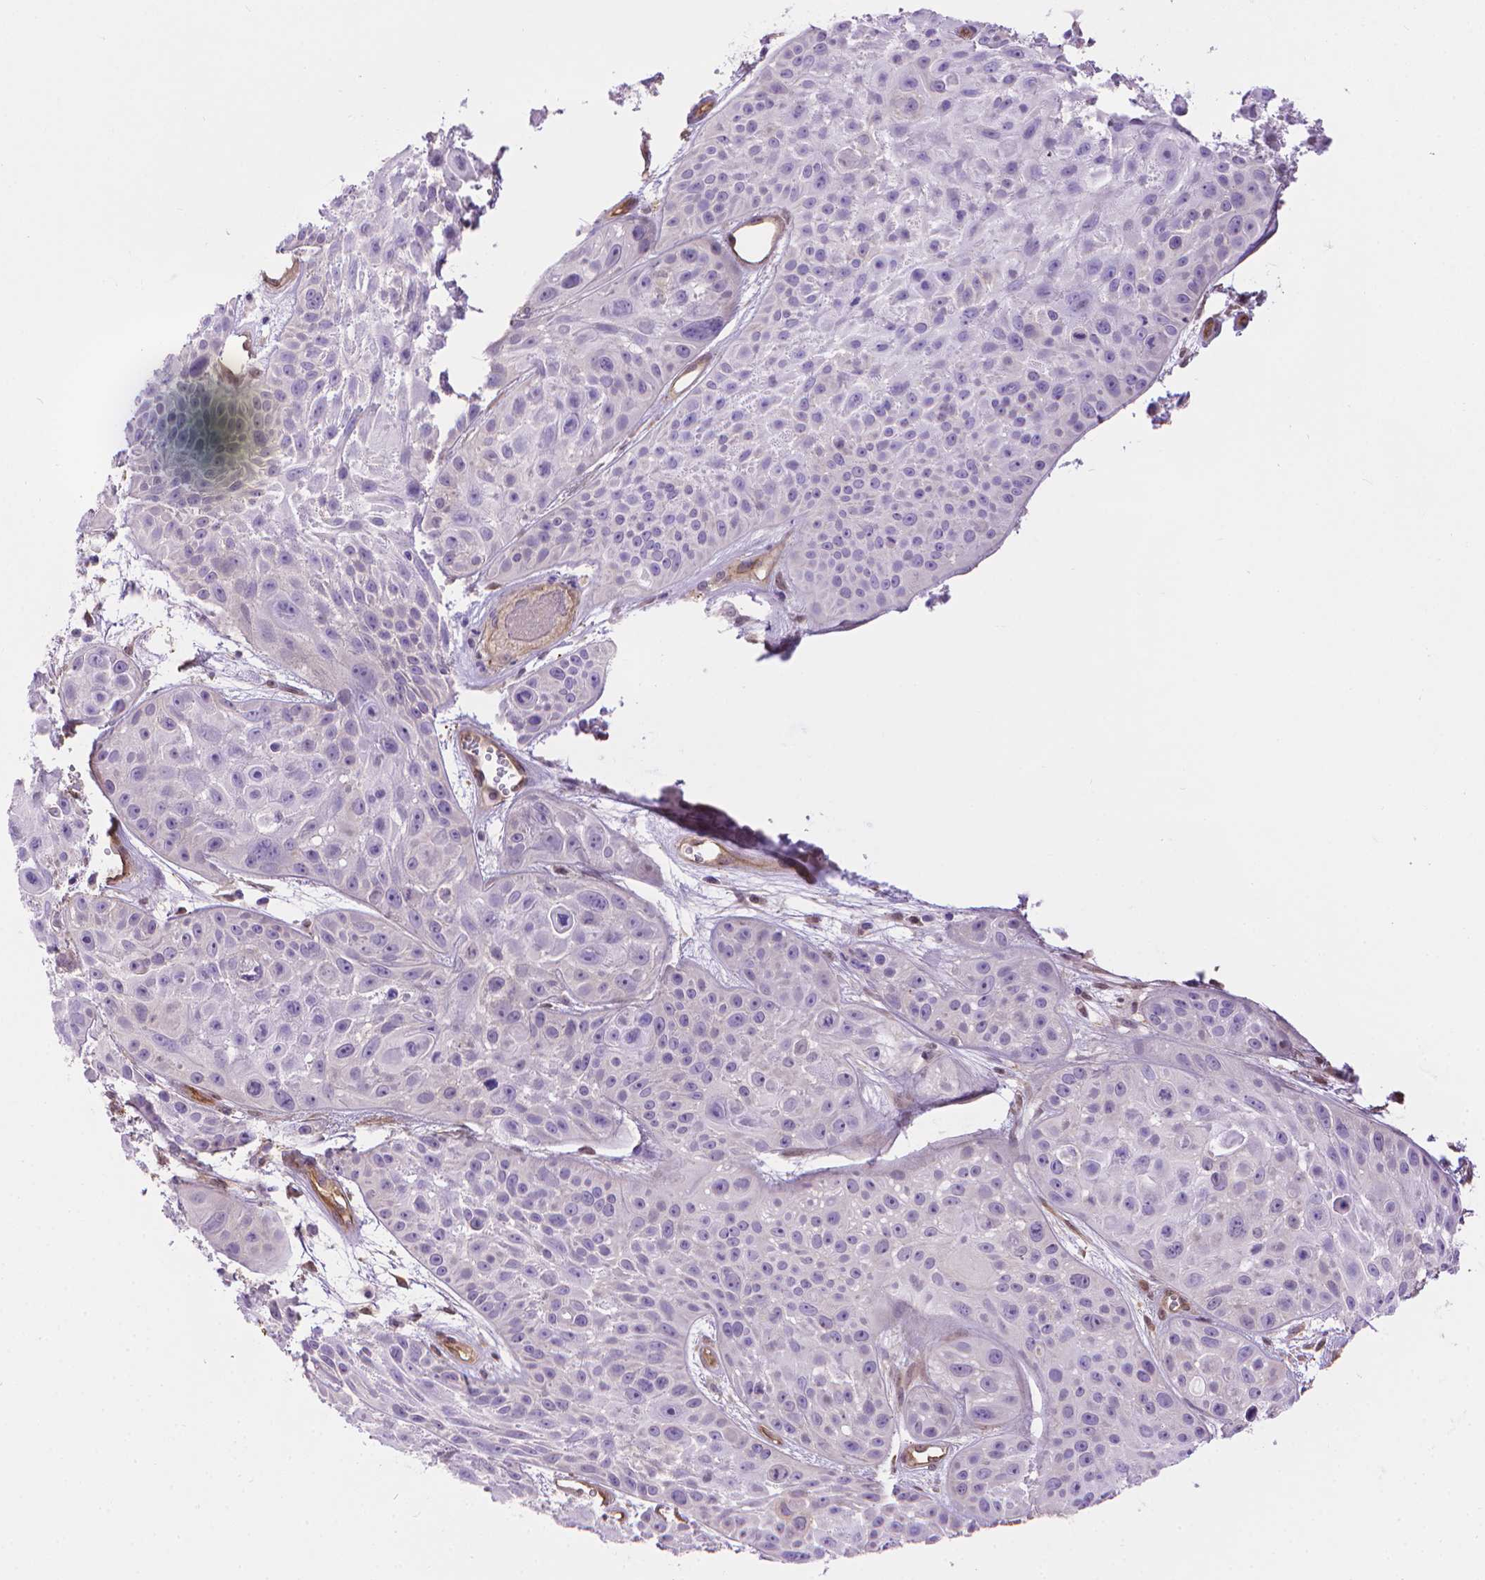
{"staining": {"intensity": "negative", "quantity": "none", "location": "none"}, "tissue": "skin cancer", "cell_type": "Tumor cells", "image_type": "cancer", "snomed": [{"axis": "morphology", "description": "Squamous cell carcinoma, NOS"}, {"axis": "topography", "description": "Skin"}, {"axis": "topography", "description": "Anal"}], "caption": "IHC micrograph of neoplastic tissue: skin squamous cell carcinoma stained with DAB shows no significant protein positivity in tumor cells.", "gene": "CLIC4", "patient": {"sex": "female", "age": 75}}